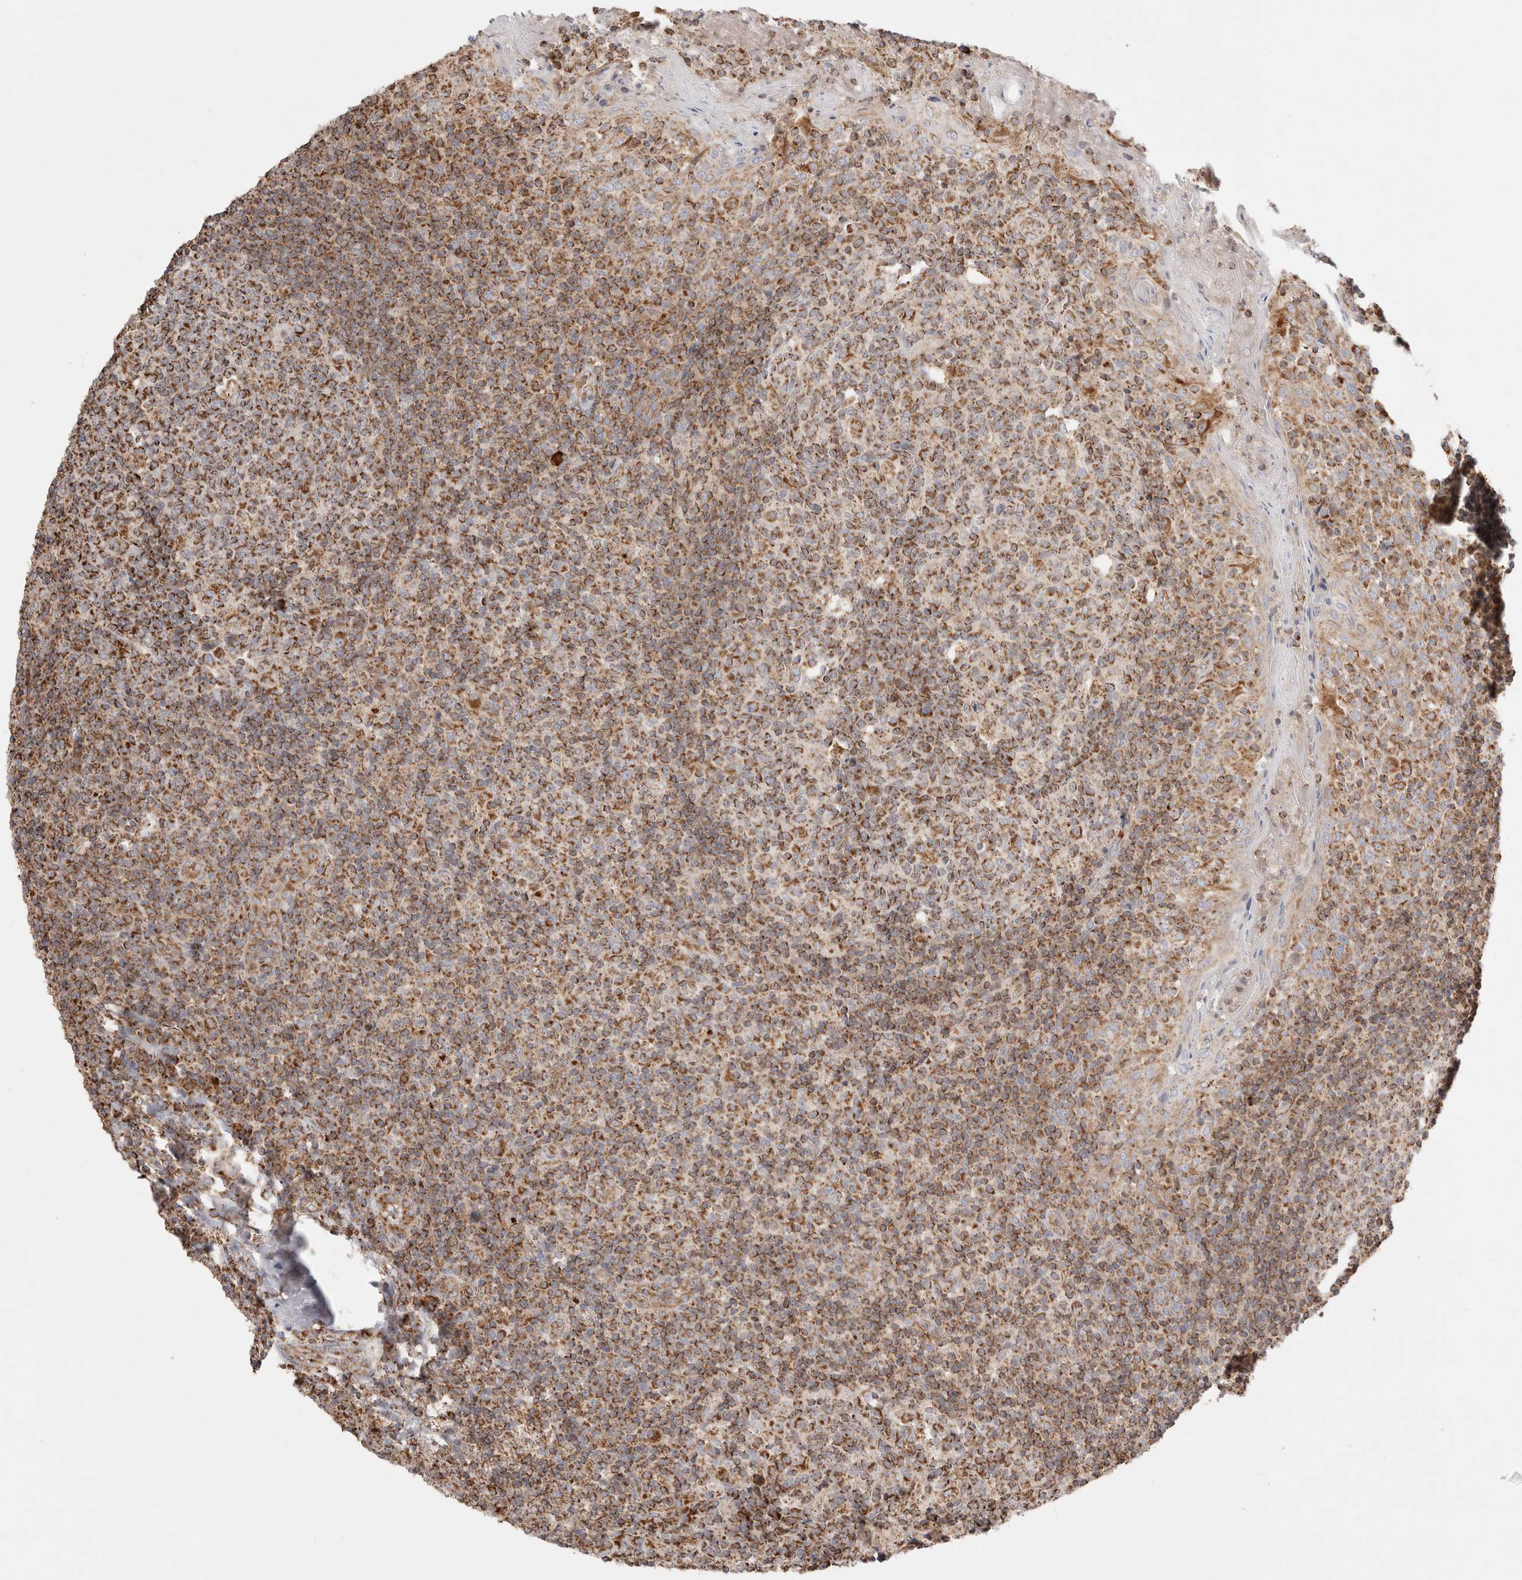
{"staining": {"intensity": "moderate", "quantity": ">75%", "location": "cytoplasmic/membranous"}, "tissue": "tonsil", "cell_type": "Germinal center cells", "image_type": "normal", "snomed": [{"axis": "morphology", "description": "Normal tissue, NOS"}, {"axis": "topography", "description": "Tonsil"}], "caption": "High-power microscopy captured an IHC micrograph of unremarkable tonsil, revealing moderate cytoplasmic/membranous expression in about >75% of germinal center cells. The staining was performed using DAB to visualize the protein expression in brown, while the nuclei were stained in blue with hematoxylin (Magnification: 20x).", "gene": "TMPPE", "patient": {"sex": "female", "age": 19}}